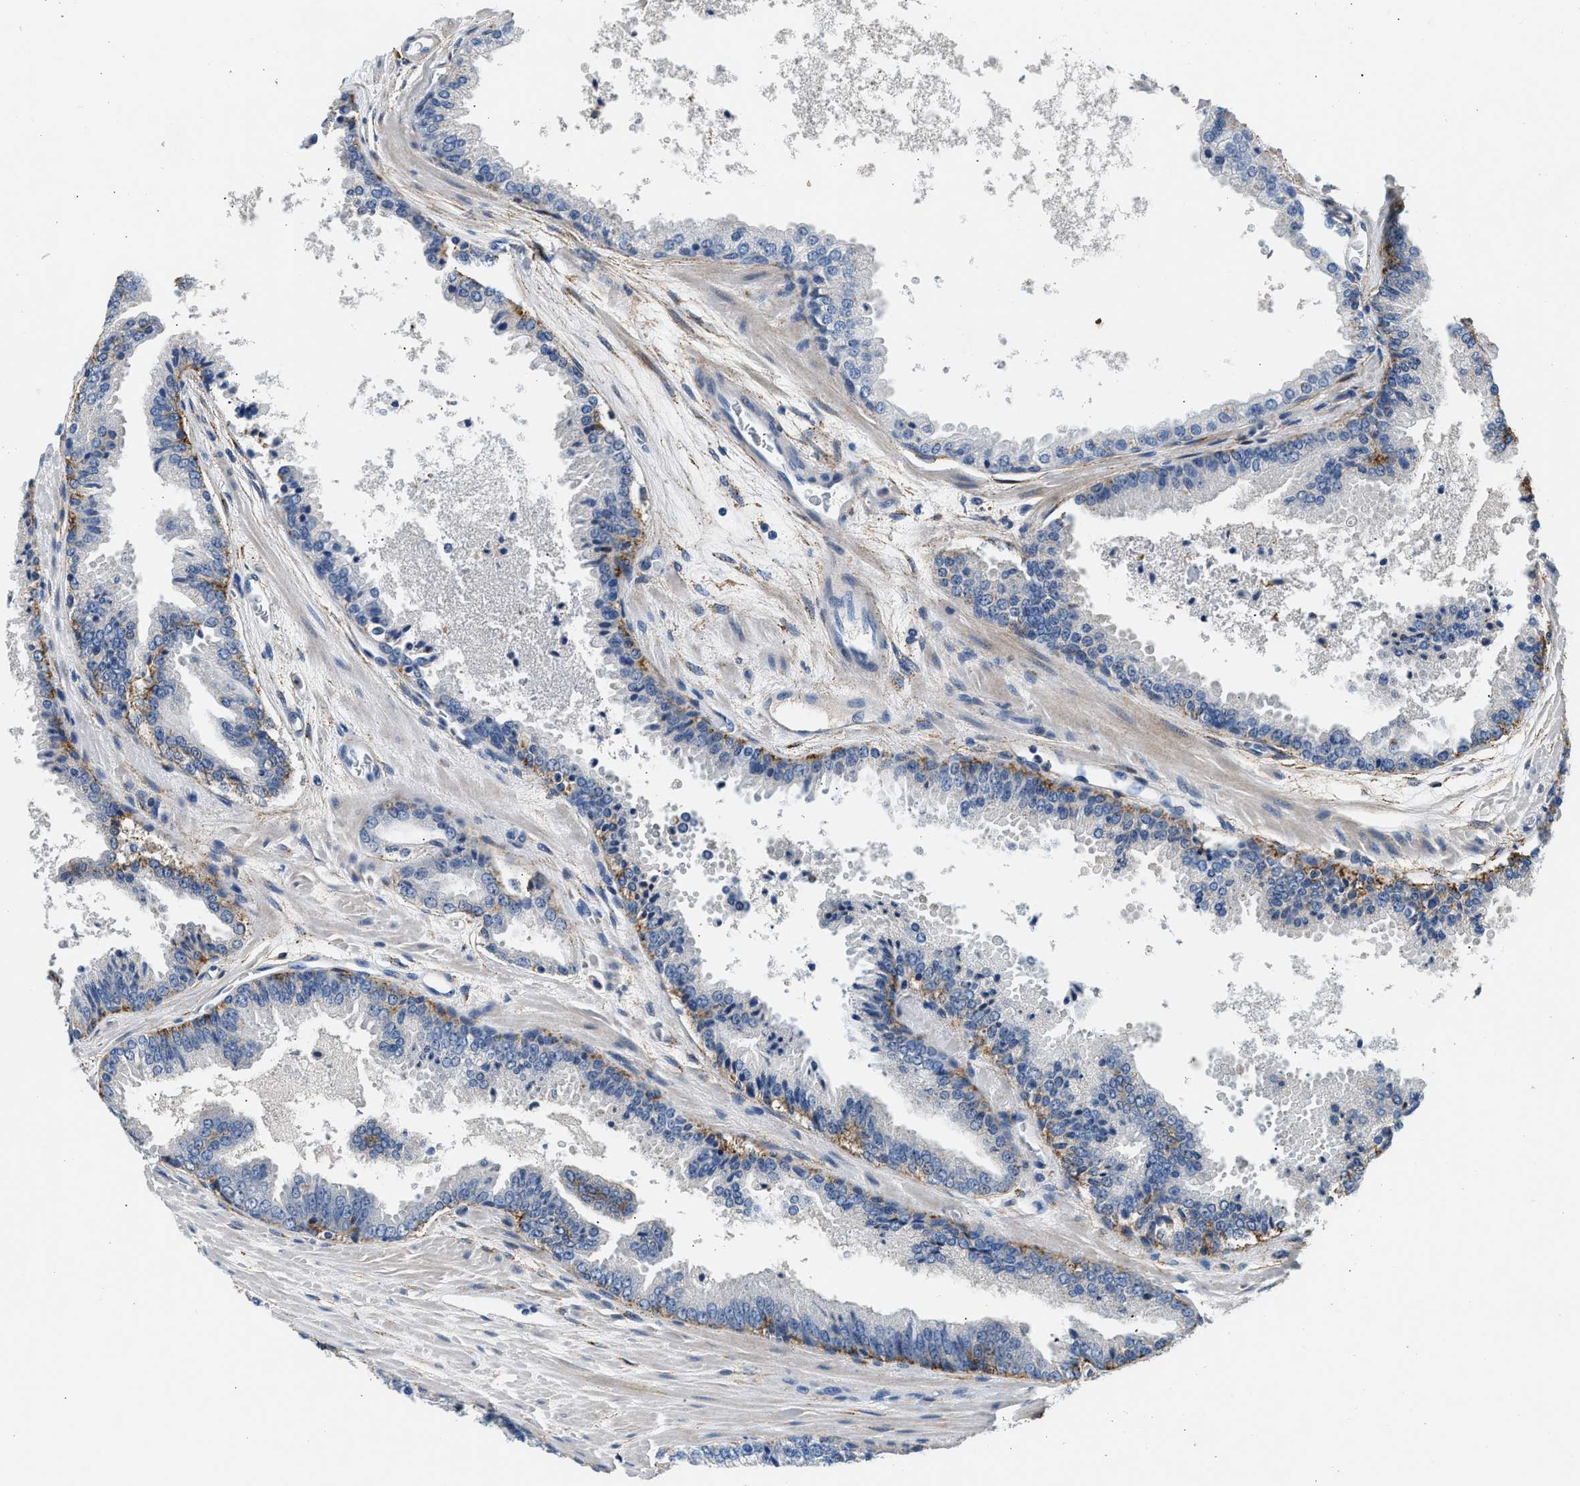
{"staining": {"intensity": "moderate", "quantity": "<25%", "location": "cytoplasmic/membranous"}, "tissue": "prostate cancer", "cell_type": "Tumor cells", "image_type": "cancer", "snomed": [{"axis": "morphology", "description": "Adenocarcinoma, High grade"}, {"axis": "topography", "description": "Prostate"}], "caption": "Protein expression analysis of prostate cancer (high-grade adenocarcinoma) exhibits moderate cytoplasmic/membranous positivity in approximately <25% of tumor cells.", "gene": "LRP1", "patient": {"sex": "male", "age": 65}}